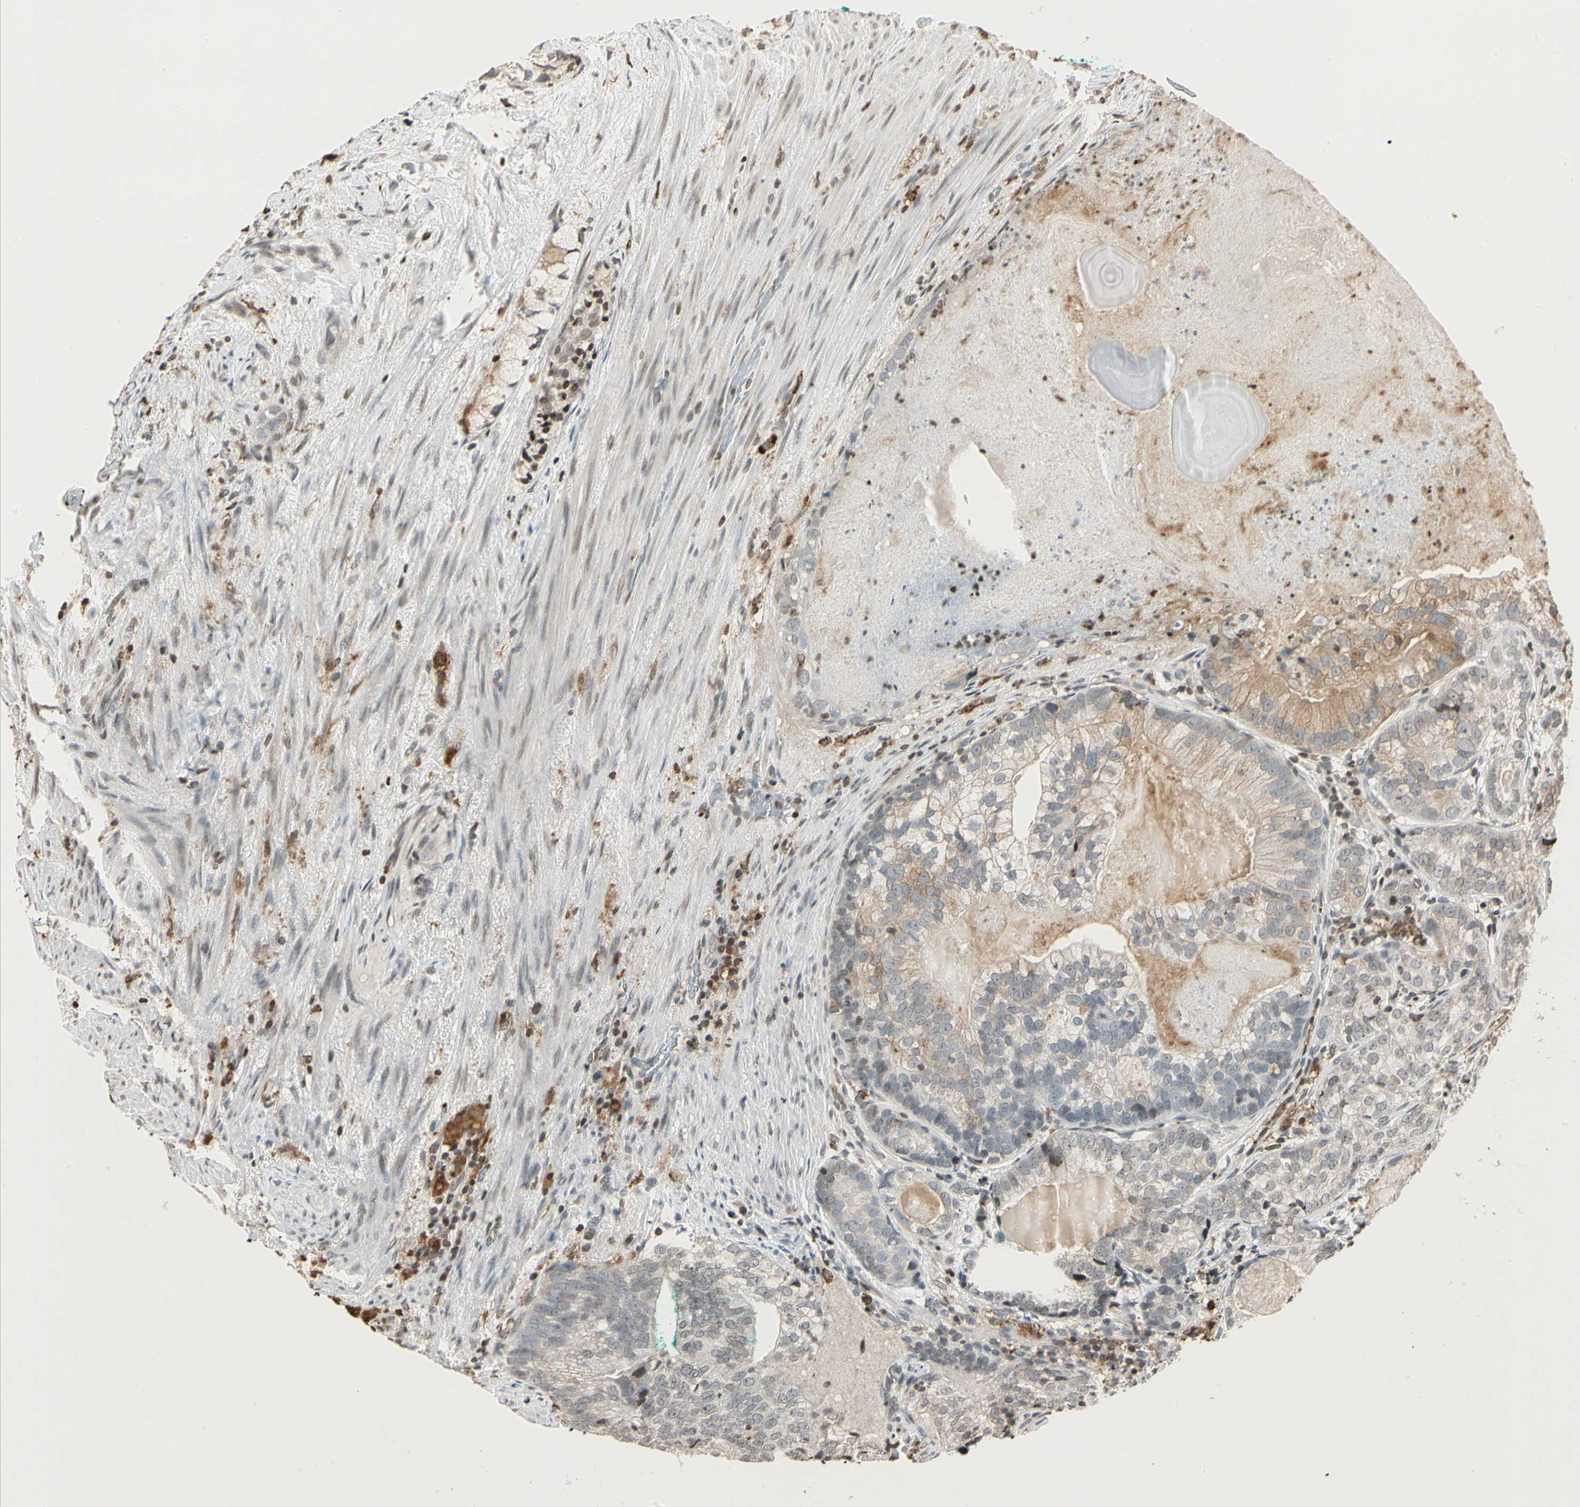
{"staining": {"intensity": "weak", "quantity": "25%-75%", "location": "cytoplasmic/membranous,nuclear"}, "tissue": "prostate cancer", "cell_type": "Tumor cells", "image_type": "cancer", "snomed": [{"axis": "morphology", "description": "Adenocarcinoma, High grade"}, {"axis": "topography", "description": "Prostate"}], "caption": "Protein staining of high-grade adenocarcinoma (prostate) tissue shows weak cytoplasmic/membranous and nuclear positivity in about 25%-75% of tumor cells. (brown staining indicates protein expression, while blue staining denotes nuclei).", "gene": "FER", "patient": {"sex": "male", "age": 66}}